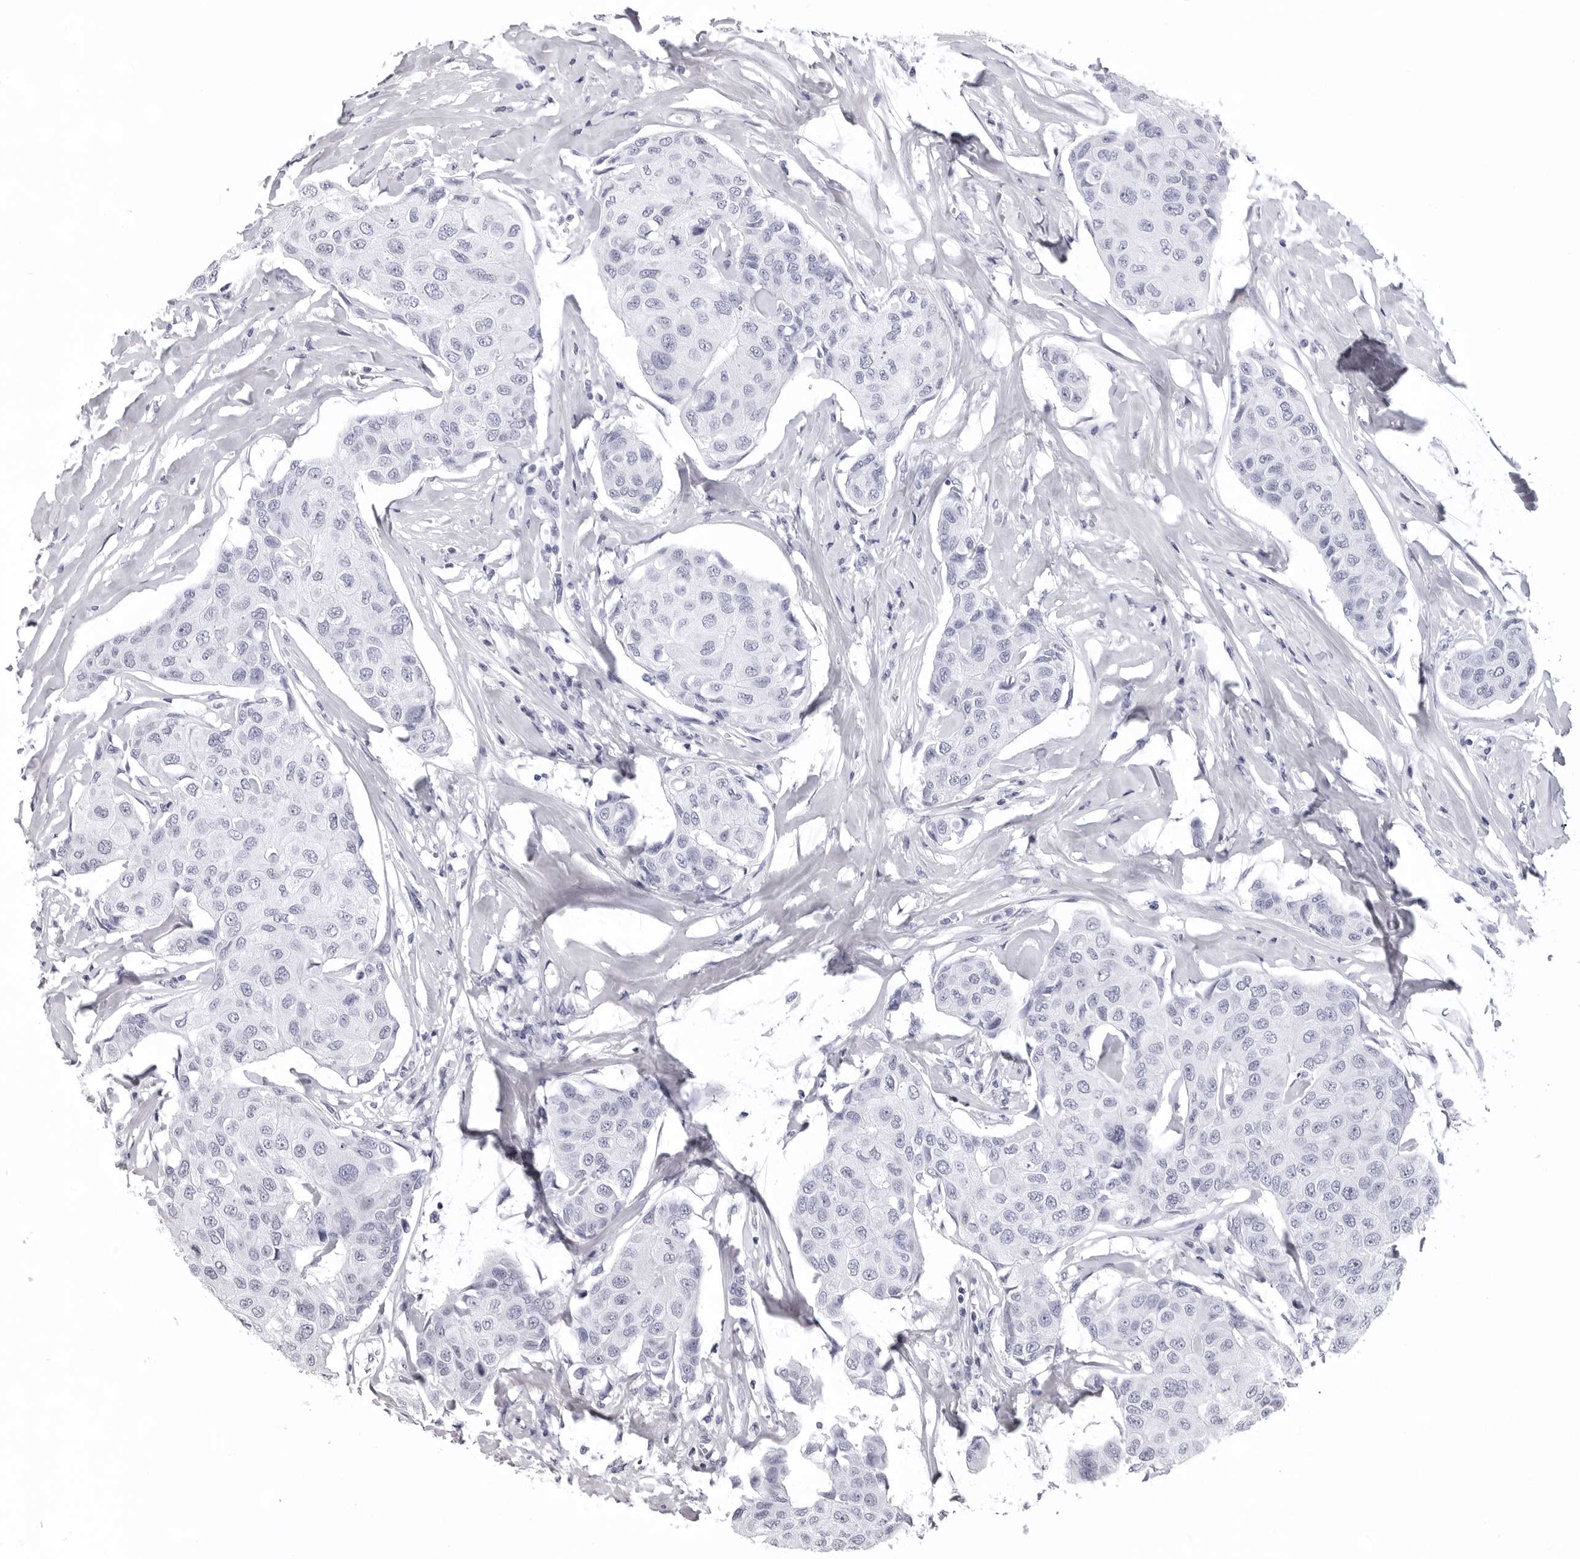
{"staining": {"intensity": "negative", "quantity": "none", "location": "none"}, "tissue": "breast cancer", "cell_type": "Tumor cells", "image_type": "cancer", "snomed": [{"axis": "morphology", "description": "Duct carcinoma"}, {"axis": "topography", "description": "Breast"}], "caption": "A high-resolution histopathology image shows IHC staining of intraductal carcinoma (breast), which demonstrates no significant positivity in tumor cells.", "gene": "LGALS4", "patient": {"sex": "female", "age": 80}}